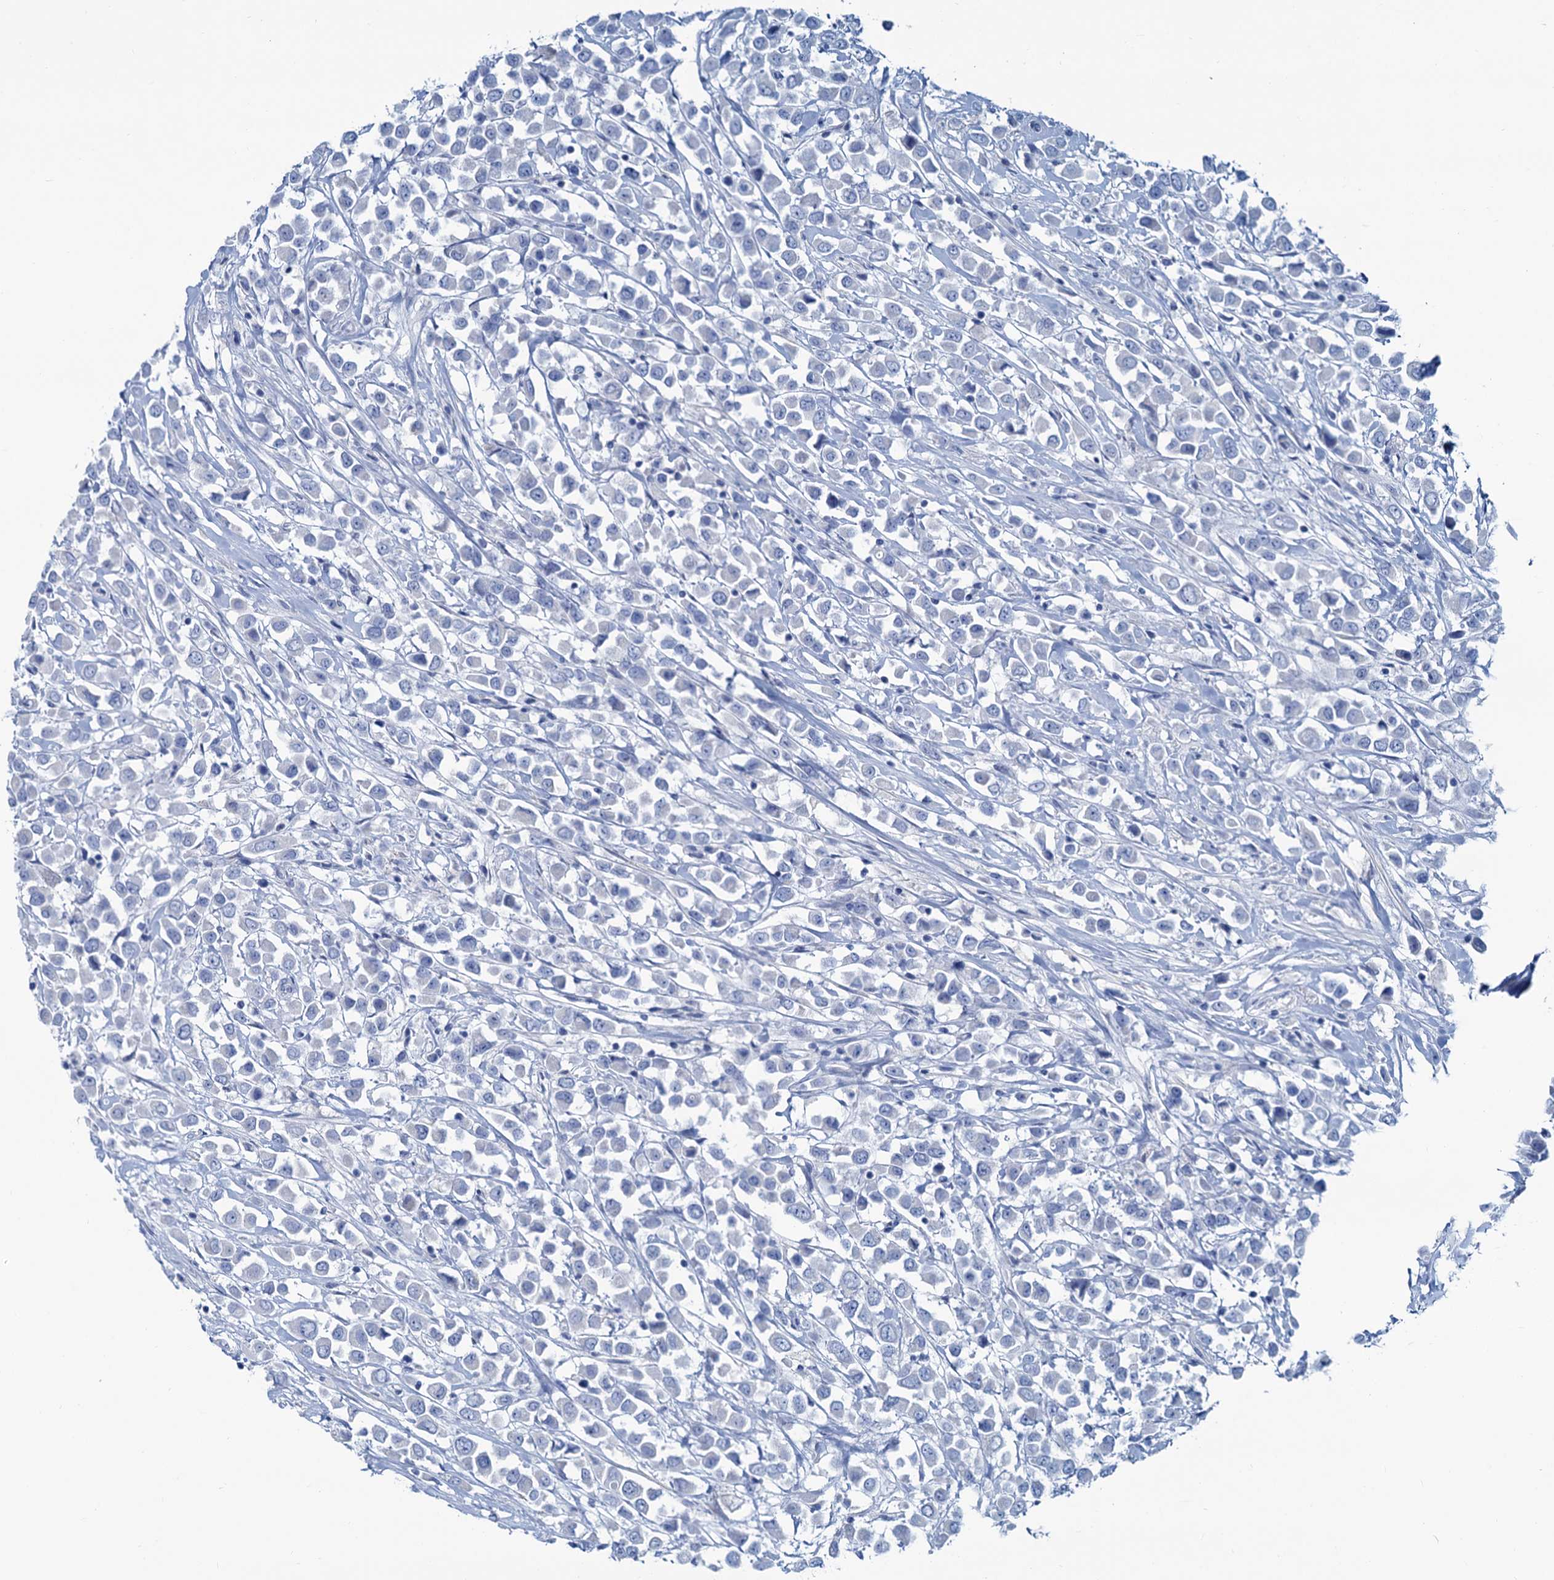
{"staining": {"intensity": "negative", "quantity": "none", "location": "none"}, "tissue": "breast cancer", "cell_type": "Tumor cells", "image_type": "cancer", "snomed": [{"axis": "morphology", "description": "Duct carcinoma"}, {"axis": "topography", "description": "Breast"}], "caption": "Immunohistochemistry of human breast cancer (invasive ductal carcinoma) reveals no expression in tumor cells.", "gene": "SLC1A3", "patient": {"sex": "female", "age": 61}}